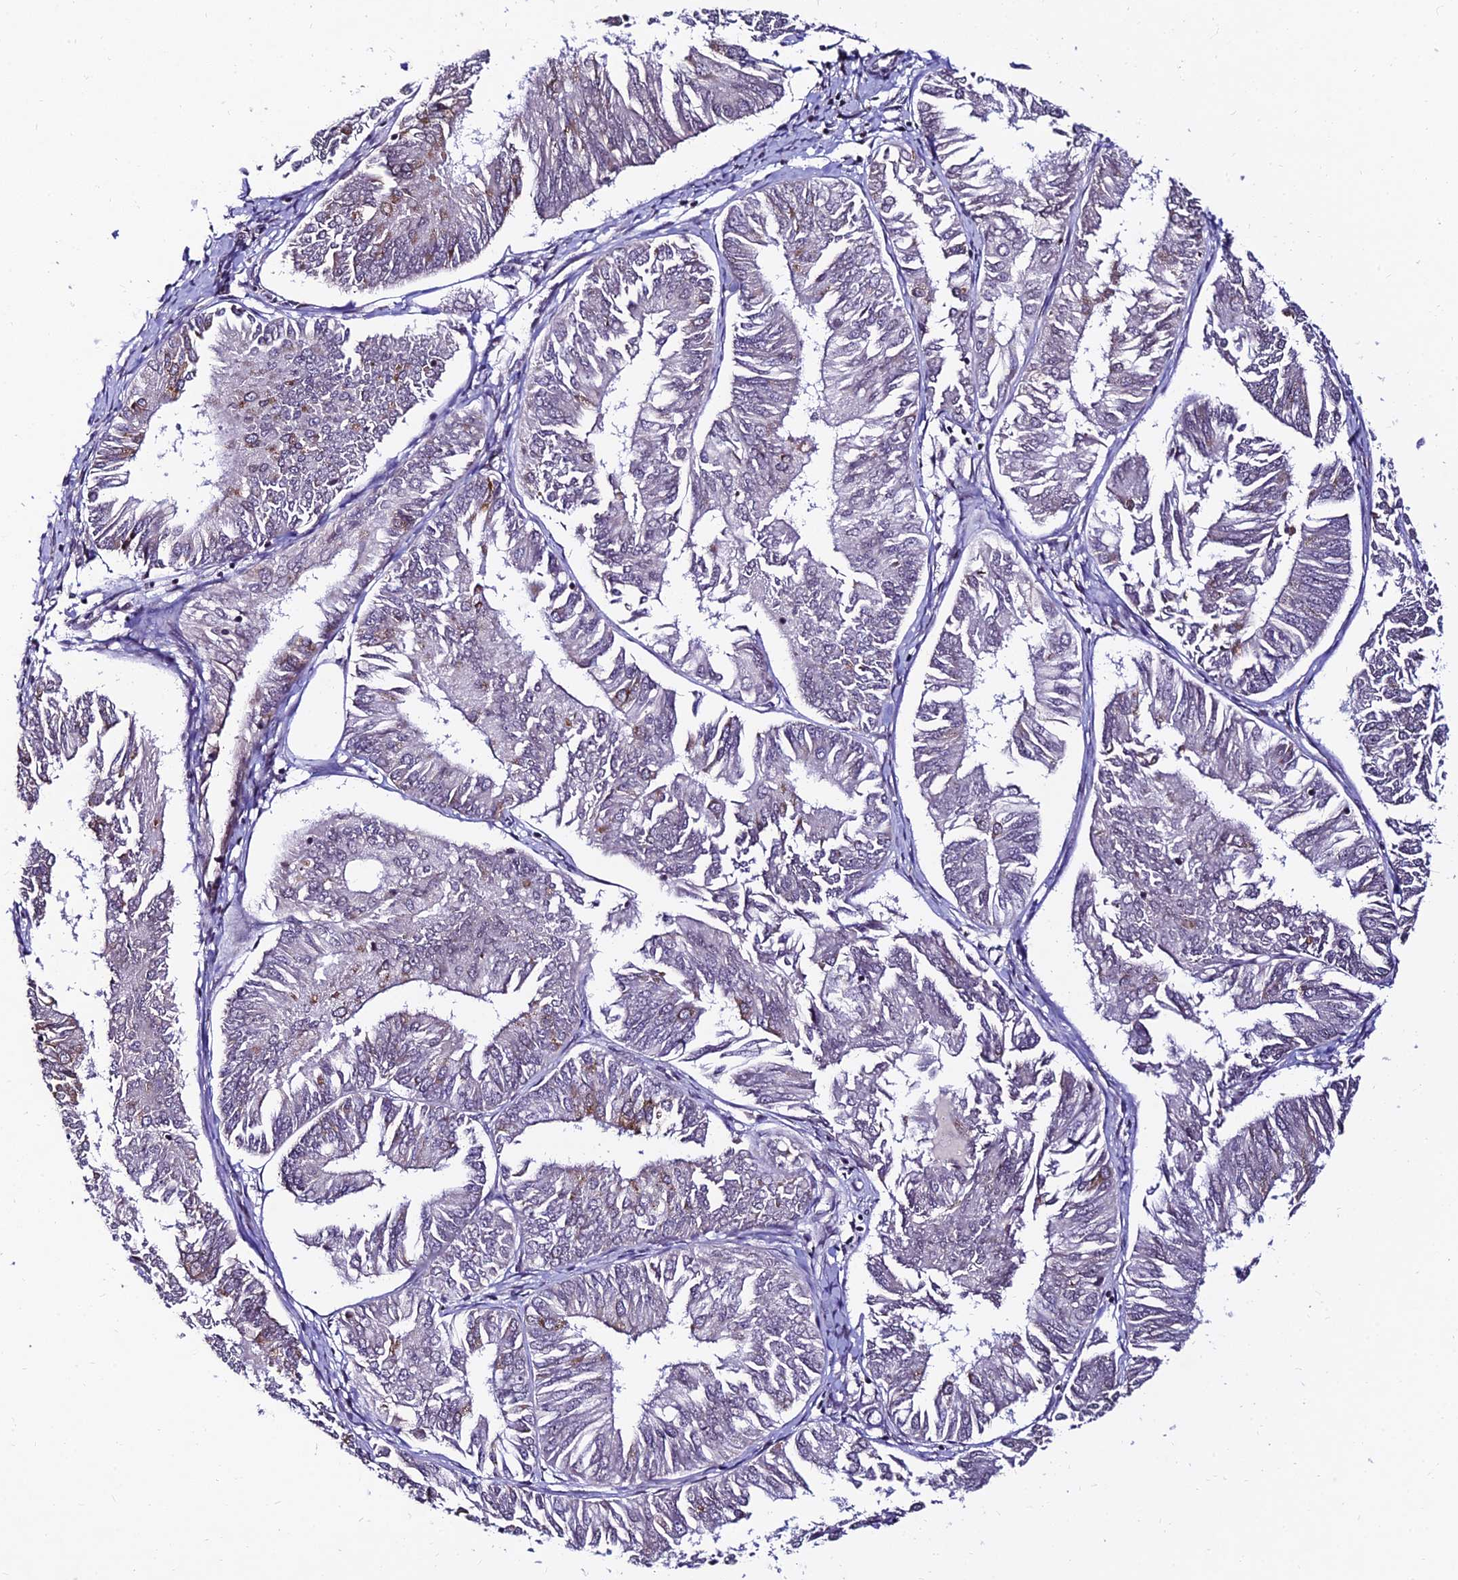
{"staining": {"intensity": "negative", "quantity": "none", "location": "none"}, "tissue": "endometrial cancer", "cell_type": "Tumor cells", "image_type": "cancer", "snomed": [{"axis": "morphology", "description": "Adenocarcinoma, NOS"}, {"axis": "topography", "description": "Endometrium"}], "caption": "DAB (3,3'-diaminobenzidine) immunohistochemical staining of endometrial adenocarcinoma reveals no significant staining in tumor cells.", "gene": "CDNF", "patient": {"sex": "female", "age": 58}}